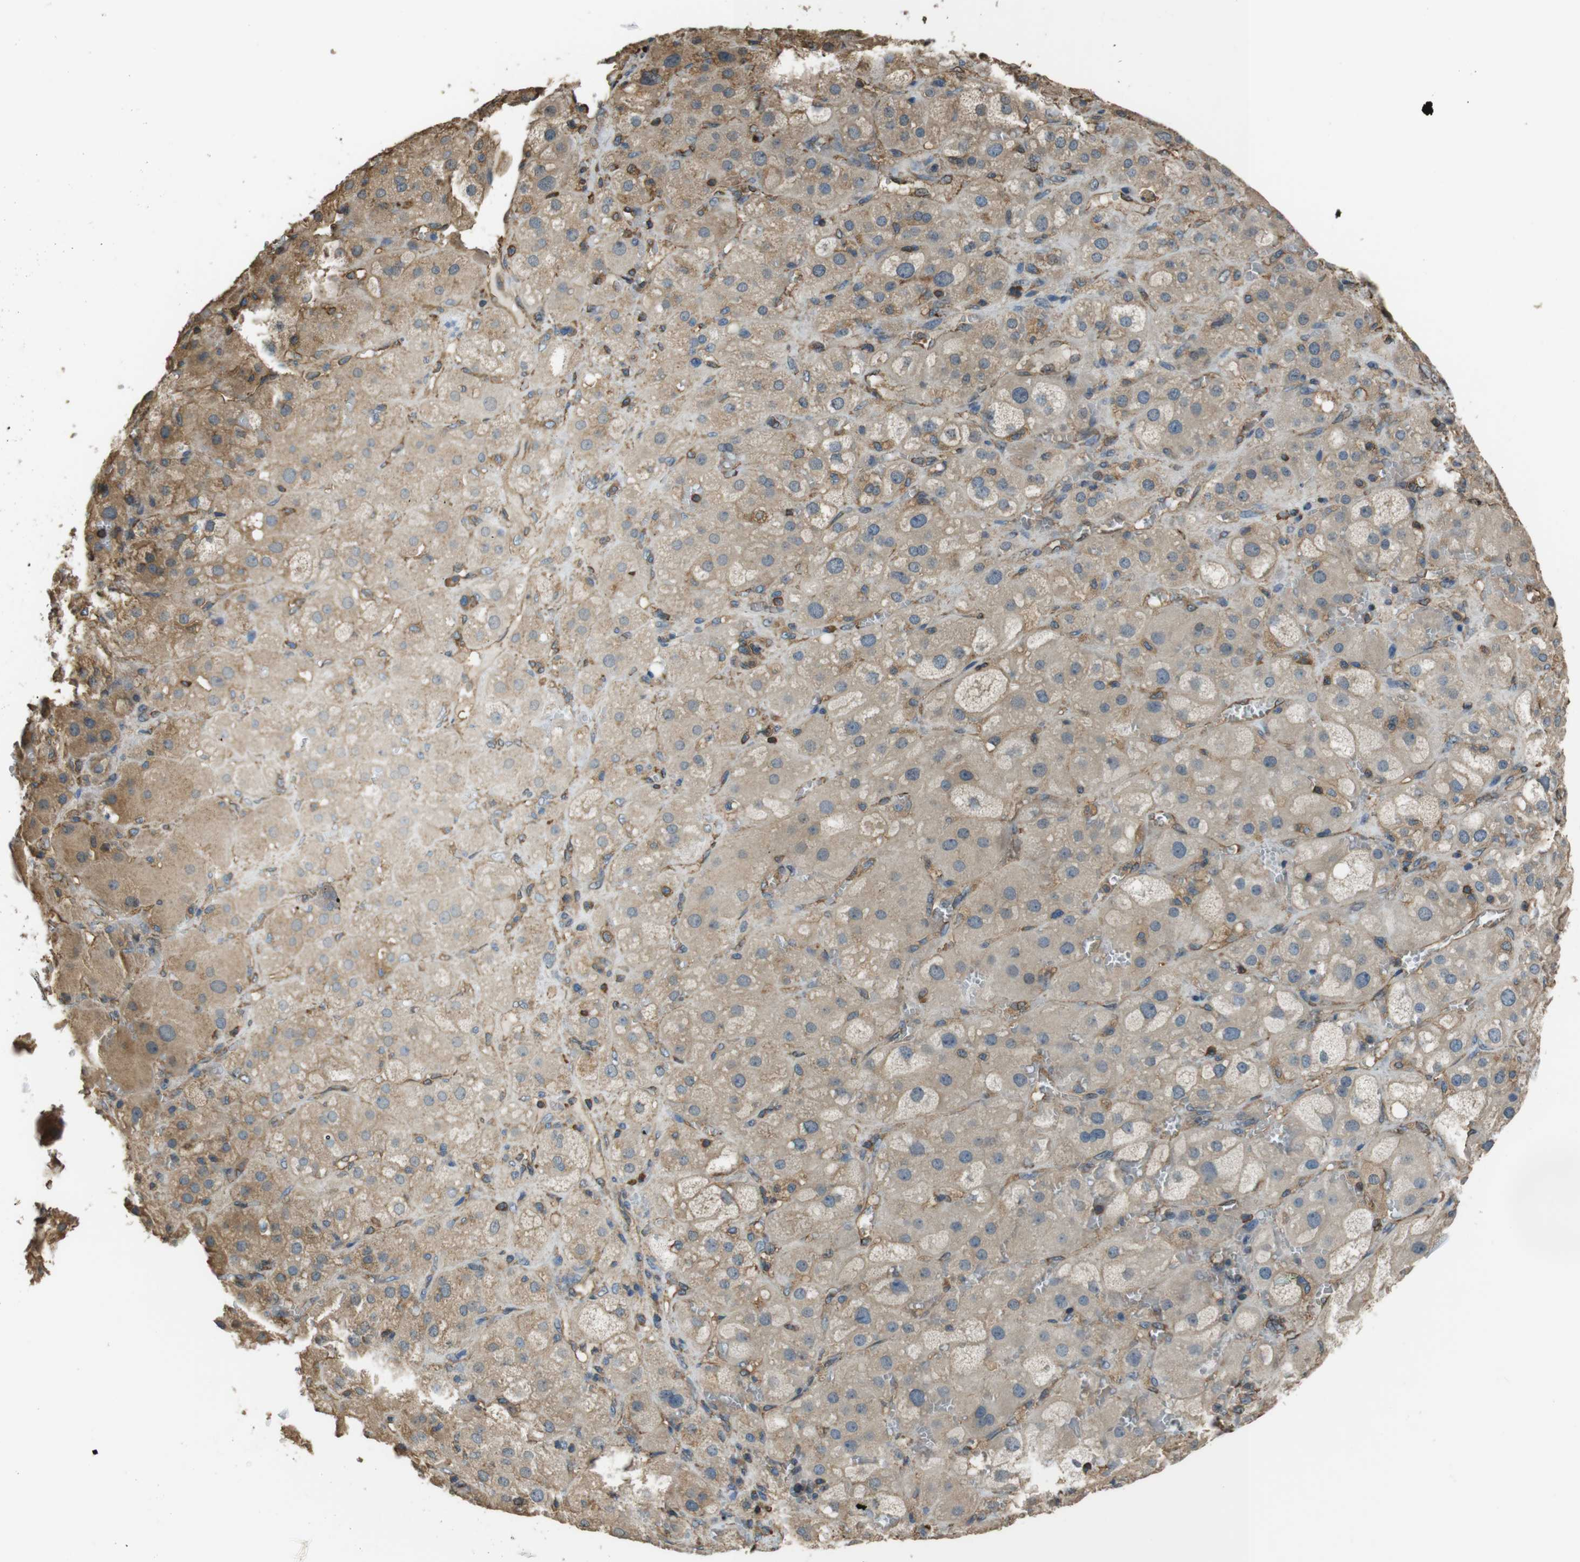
{"staining": {"intensity": "moderate", "quantity": ">75%", "location": "cytoplasmic/membranous"}, "tissue": "adrenal gland", "cell_type": "Glandular cells", "image_type": "normal", "snomed": [{"axis": "morphology", "description": "Normal tissue, NOS"}, {"axis": "topography", "description": "Adrenal gland"}], "caption": "Unremarkable adrenal gland displays moderate cytoplasmic/membranous positivity in approximately >75% of glandular cells.", "gene": "FCAR", "patient": {"sex": "female", "age": 47}}